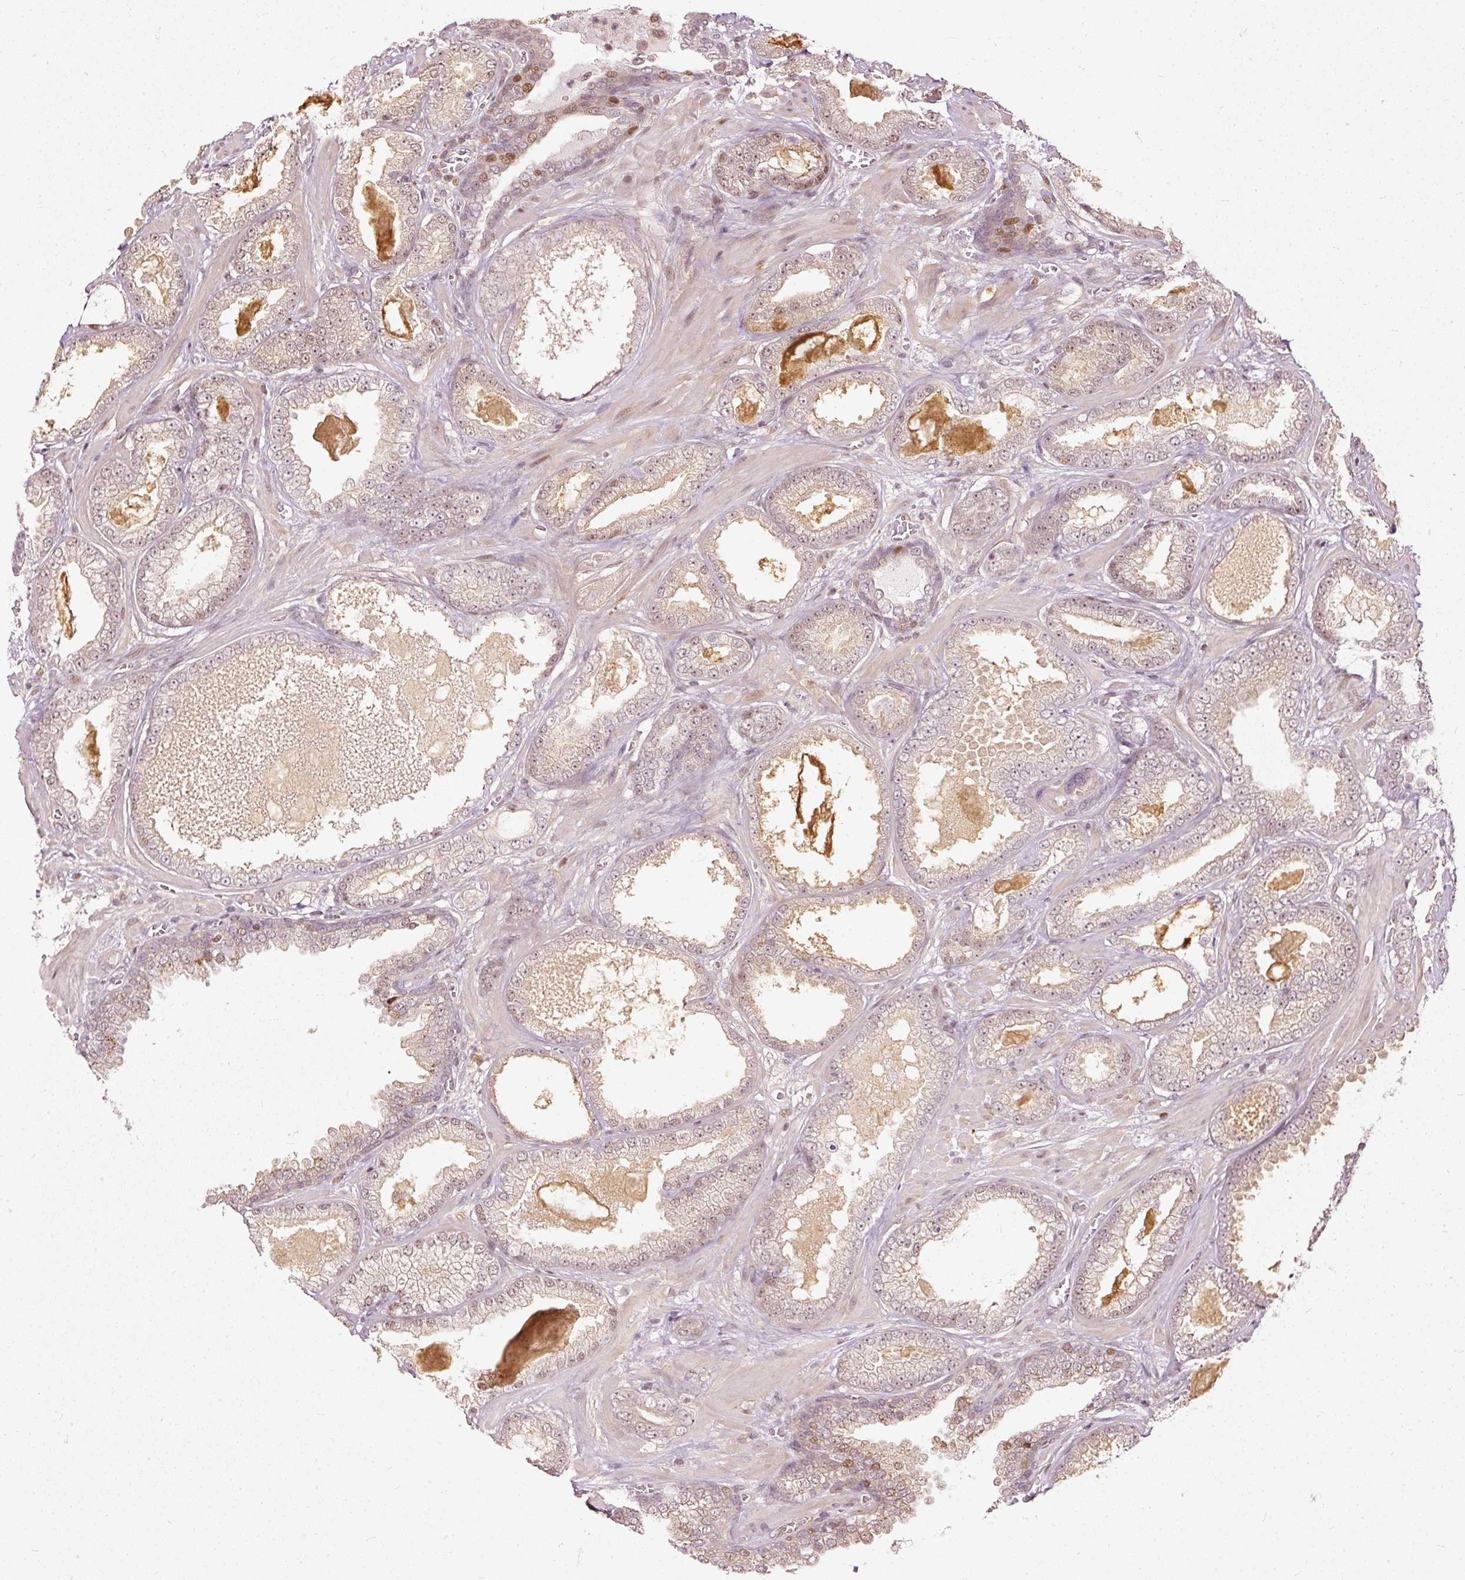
{"staining": {"intensity": "weak", "quantity": "25%-75%", "location": "cytoplasmic/membranous"}, "tissue": "prostate cancer", "cell_type": "Tumor cells", "image_type": "cancer", "snomed": [{"axis": "morphology", "description": "Adenocarcinoma, Low grade"}, {"axis": "topography", "description": "Prostate"}], "caption": "Immunohistochemistry histopathology image of prostate cancer stained for a protein (brown), which reveals low levels of weak cytoplasmic/membranous staining in about 25%-75% of tumor cells.", "gene": "ZNF778", "patient": {"sex": "male", "age": 57}}